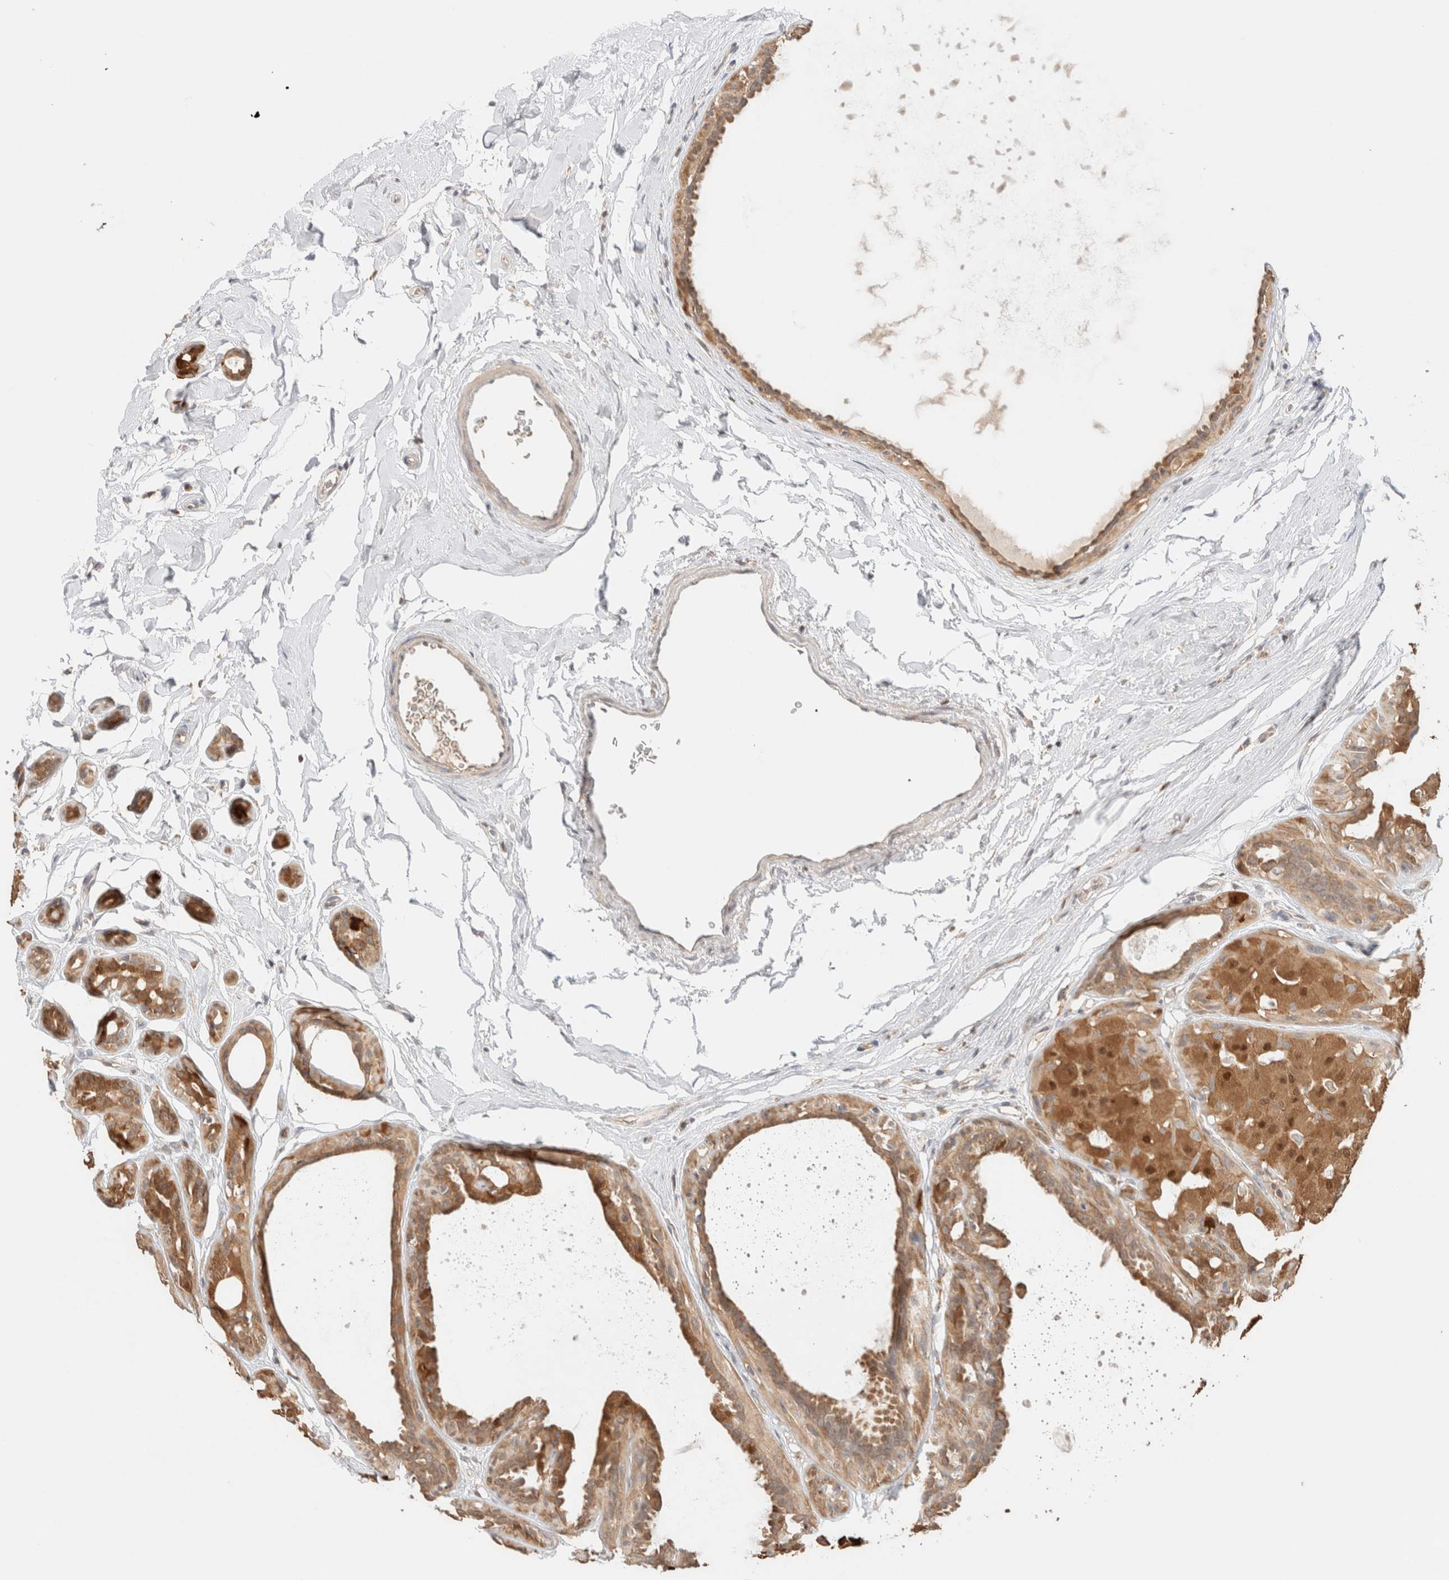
{"staining": {"intensity": "moderate", "quantity": ">75%", "location": "cytoplasmic/membranous"}, "tissue": "breast cancer", "cell_type": "Tumor cells", "image_type": "cancer", "snomed": [{"axis": "morphology", "description": "Duct carcinoma"}, {"axis": "topography", "description": "Breast"}], "caption": "Protein analysis of invasive ductal carcinoma (breast) tissue exhibits moderate cytoplasmic/membranous staining in approximately >75% of tumor cells.", "gene": "CA13", "patient": {"sex": "female", "age": 55}}